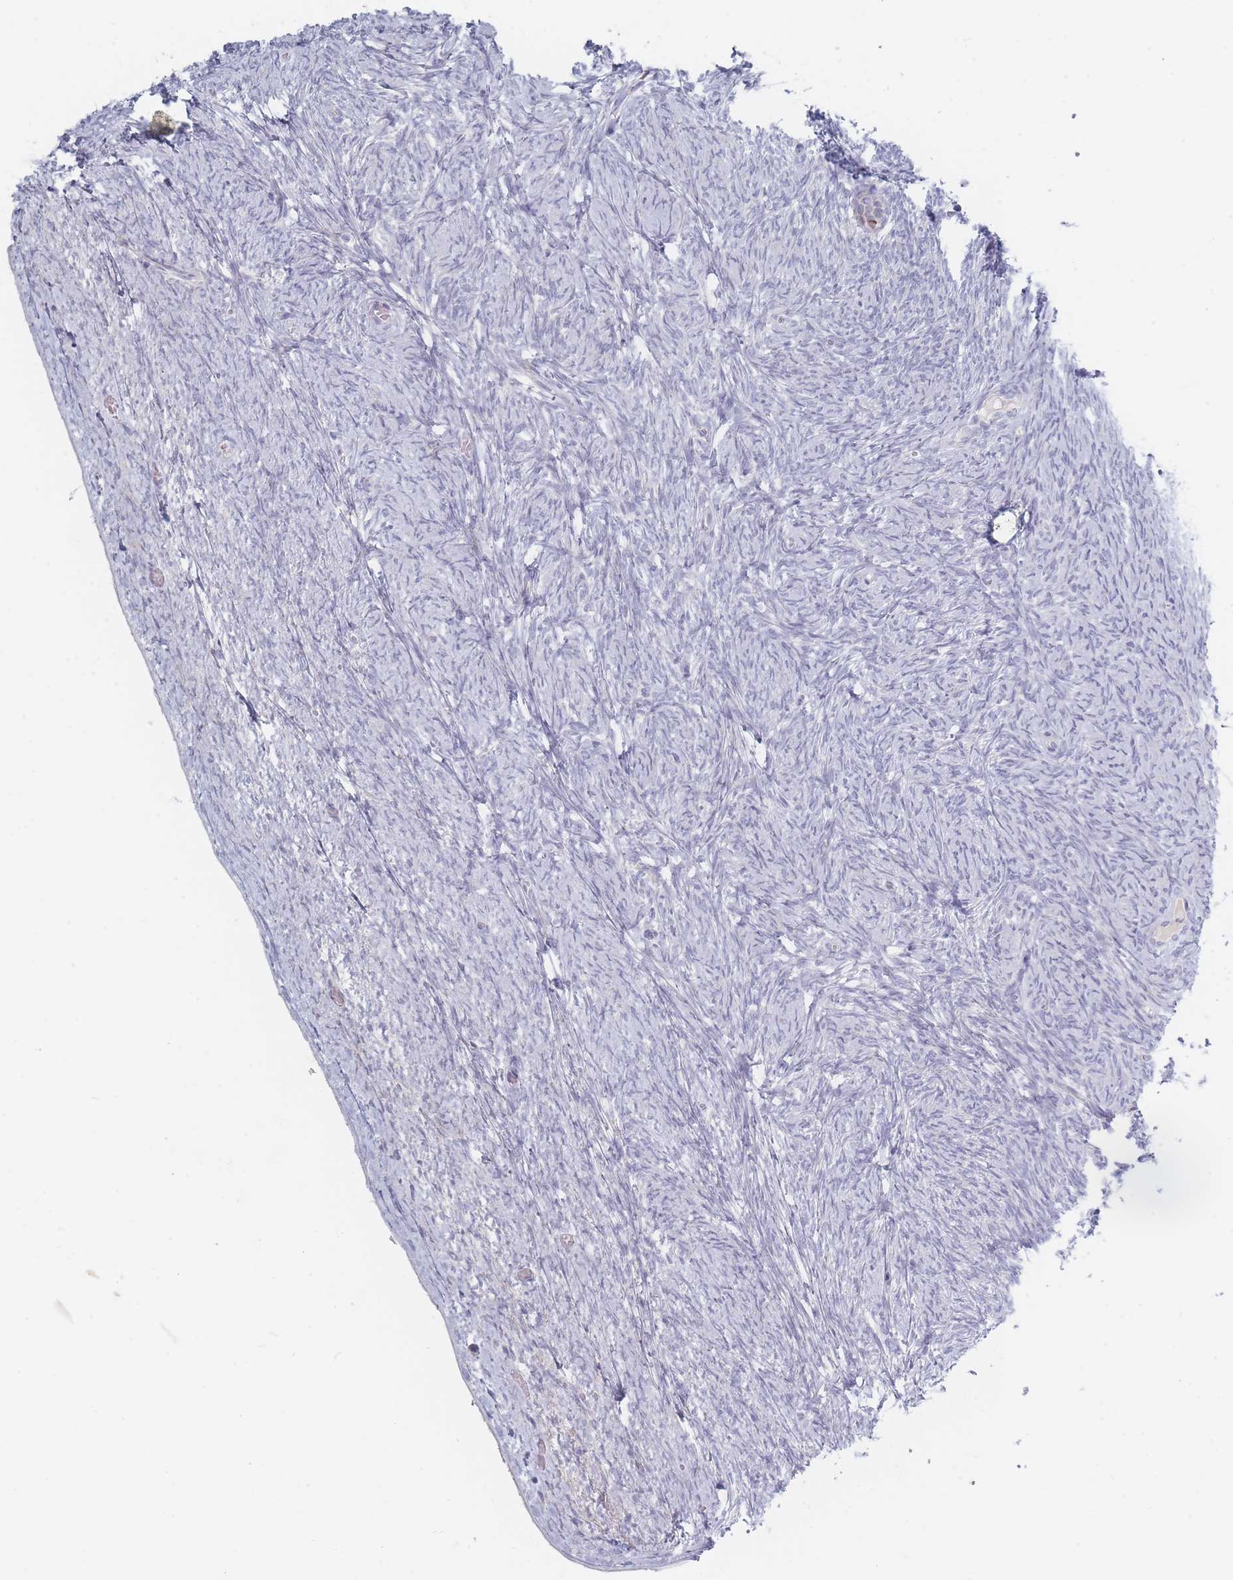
{"staining": {"intensity": "negative", "quantity": "none", "location": "none"}, "tissue": "ovary", "cell_type": "Ovarian stroma cells", "image_type": "normal", "snomed": [{"axis": "morphology", "description": "Normal tissue, NOS"}, {"axis": "topography", "description": "Ovary"}], "caption": "Immunohistochemical staining of benign ovary shows no significant expression in ovarian stroma cells.", "gene": "SPATS1", "patient": {"sex": "female", "age": 44}}